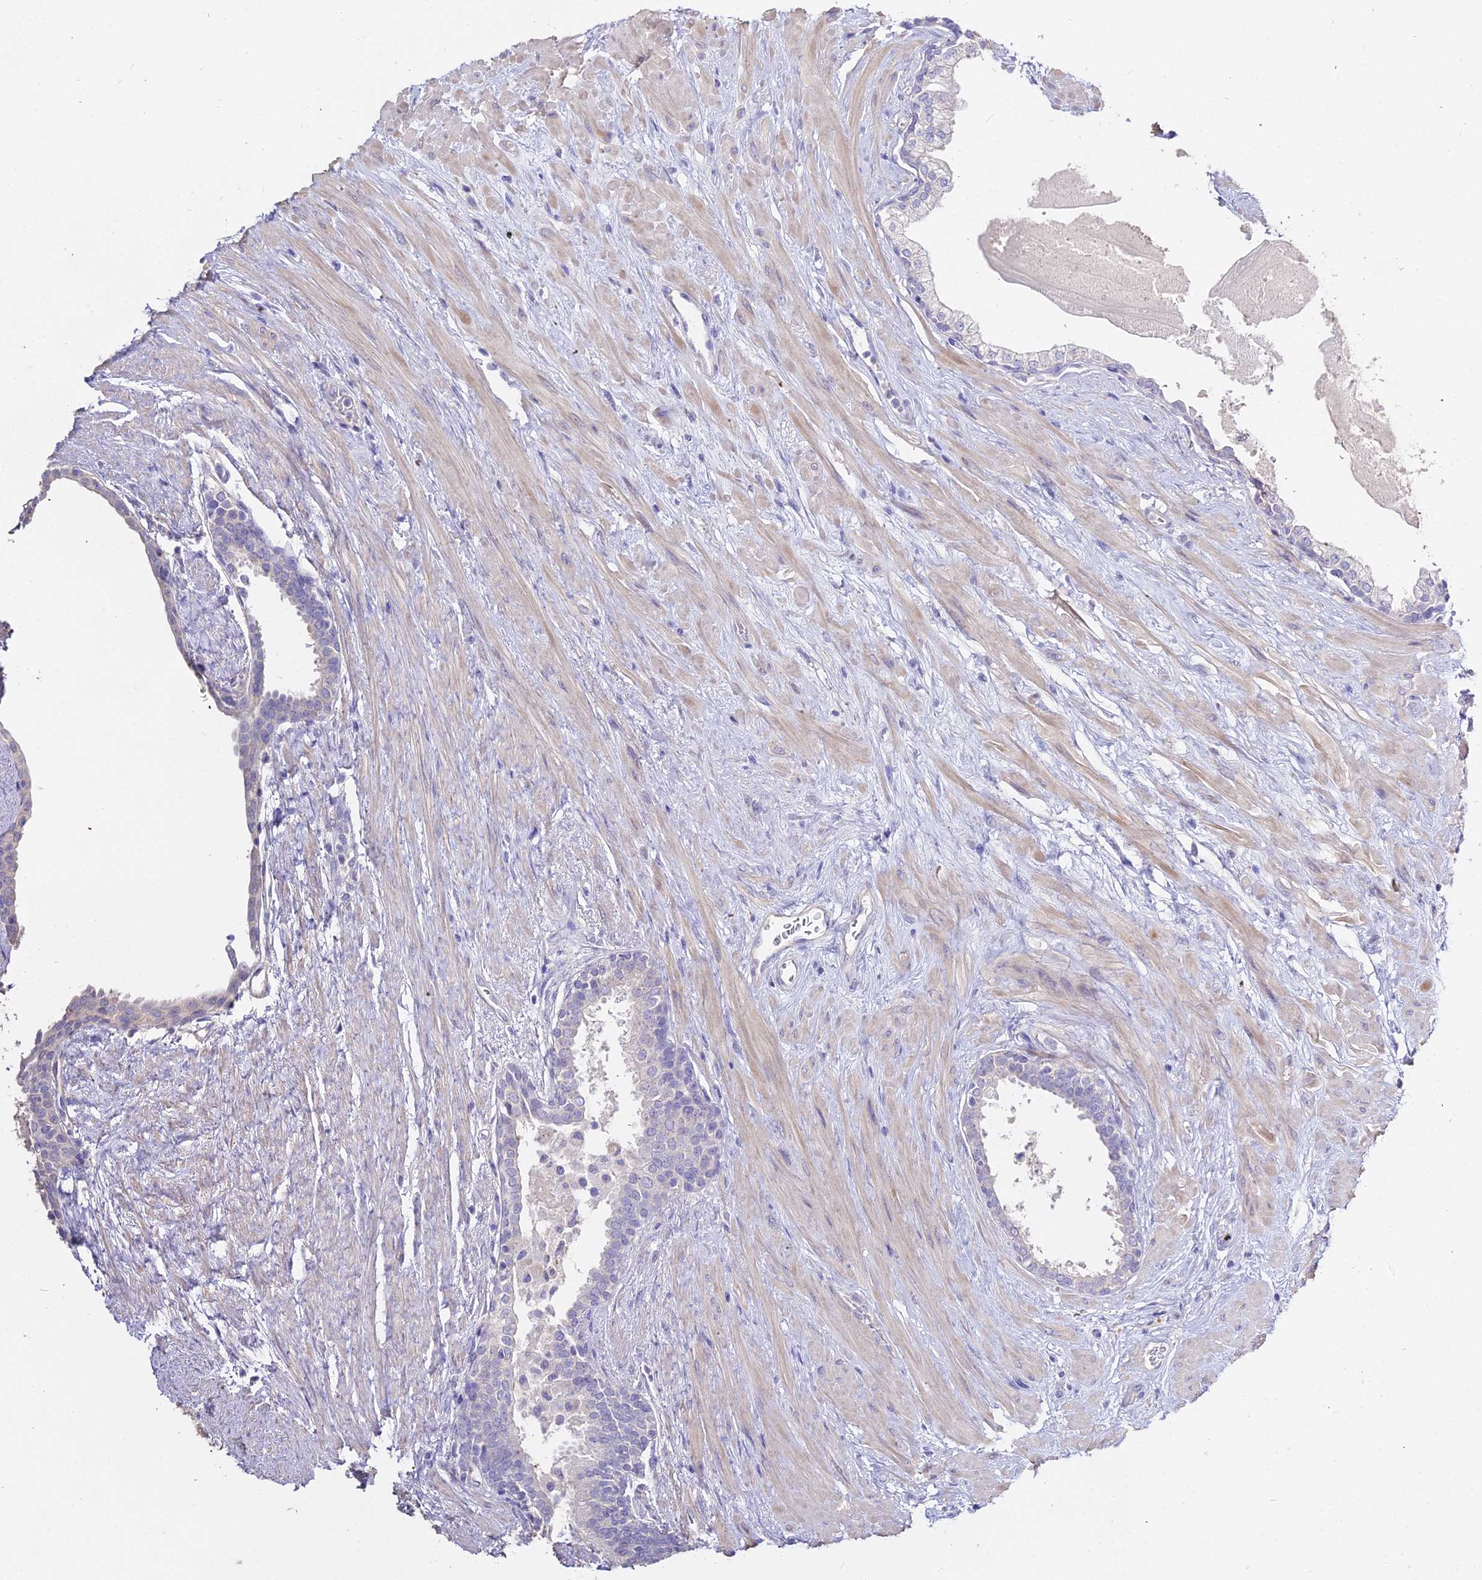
{"staining": {"intensity": "negative", "quantity": "none", "location": "none"}, "tissue": "prostate", "cell_type": "Glandular cells", "image_type": "normal", "snomed": [{"axis": "morphology", "description": "Normal tissue, NOS"}, {"axis": "topography", "description": "Prostate"}], "caption": "Human prostate stained for a protein using immunohistochemistry reveals no positivity in glandular cells.", "gene": "GLYAT", "patient": {"sex": "male", "age": 57}}